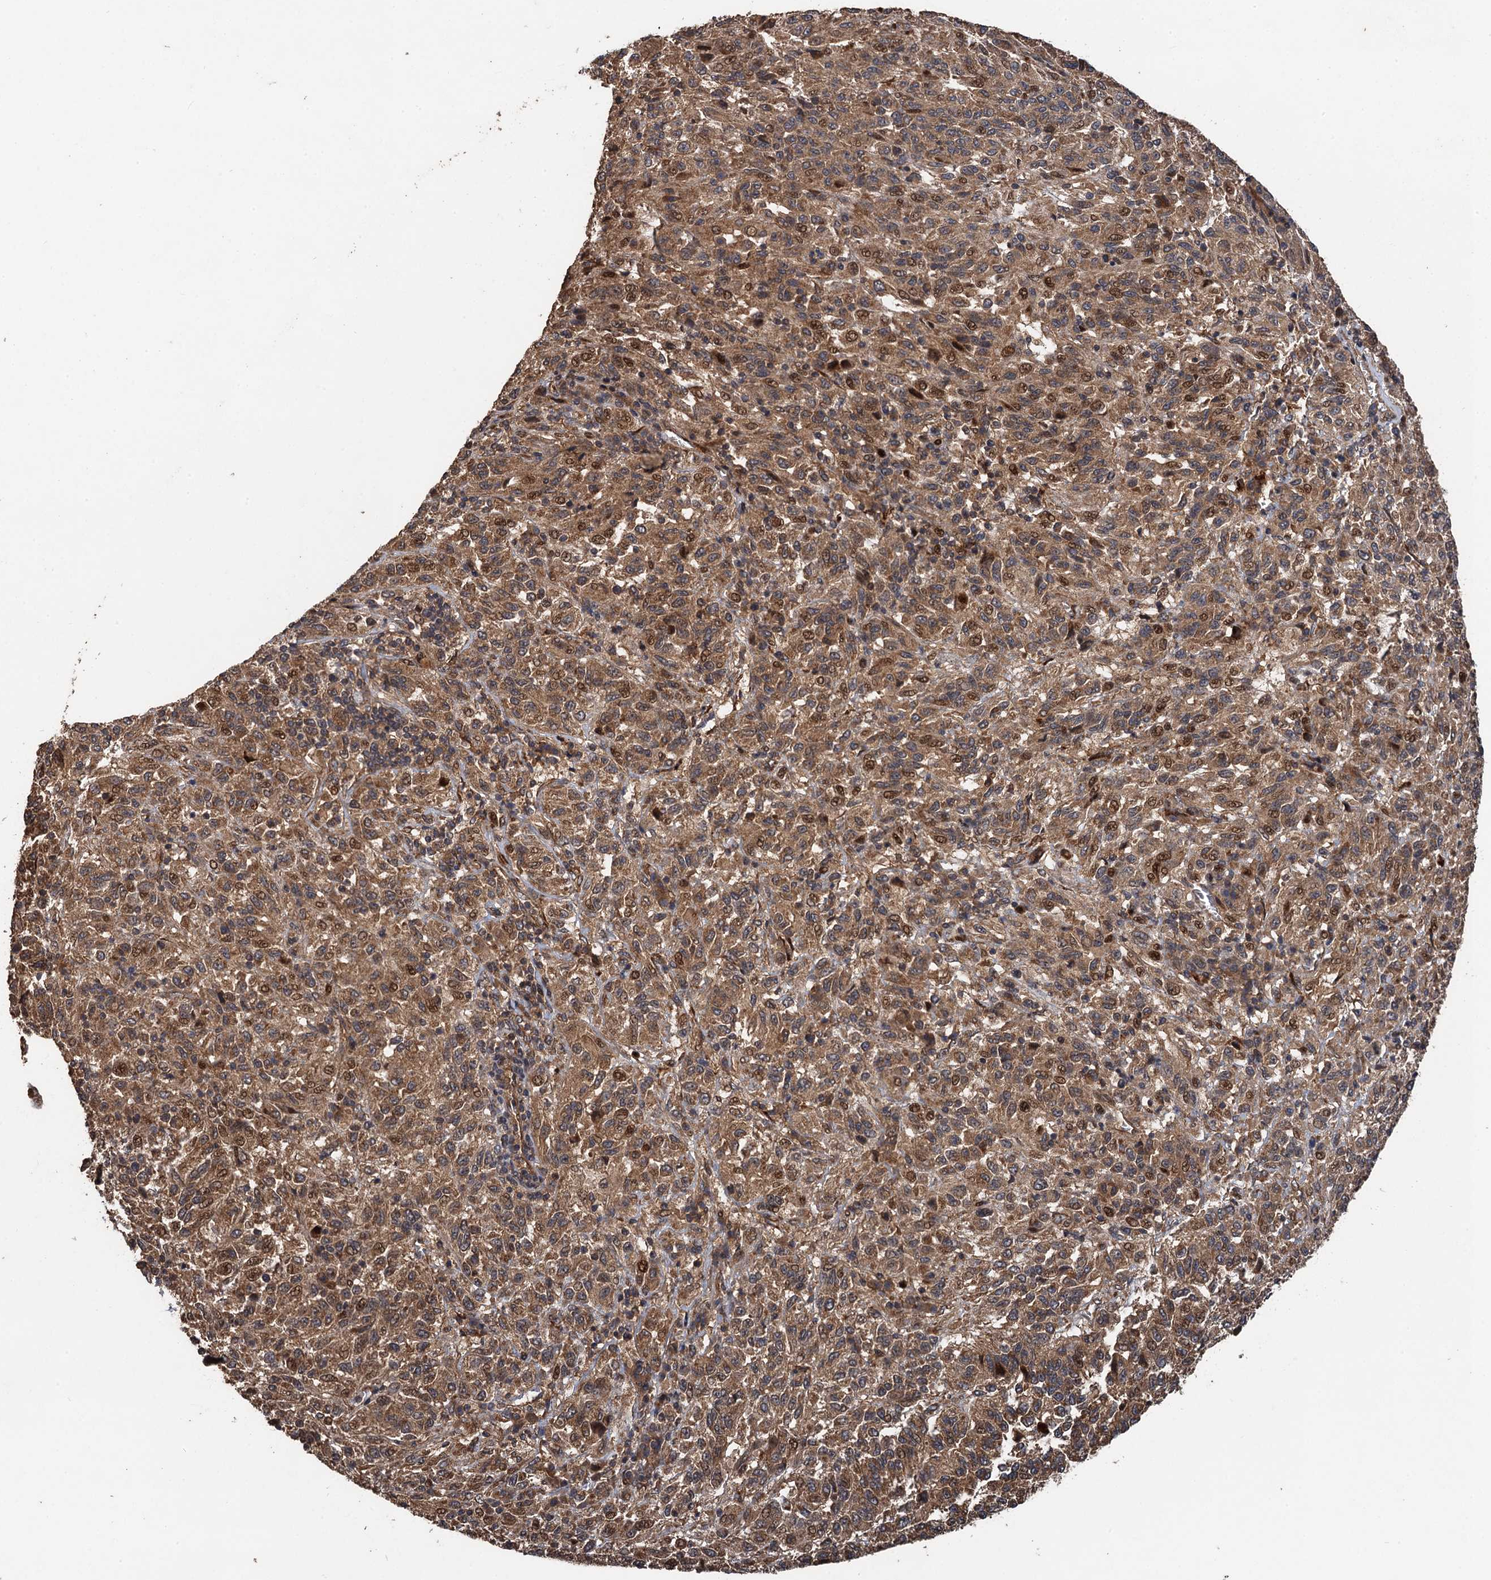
{"staining": {"intensity": "moderate", "quantity": ">75%", "location": "cytoplasmic/membranous,nuclear"}, "tissue": "melanoma", "cell_type": "Tumor cells", "image_type": "cancer", "snomed": [{"axis": "morphology", "description": "Malignant melanoma, Metastatic site"}, {"axis": "topography", "description": "Lung"}], "caption": "A brown stain shows moderate cytoplasmic/membranous and nuclear staining of a protein in human melanoma tumor cells. (DAB IHC with brightfield microscopy, high magnification).", "gene": "TMEM39B", "patient": {"sex": "male", "age": 64}}